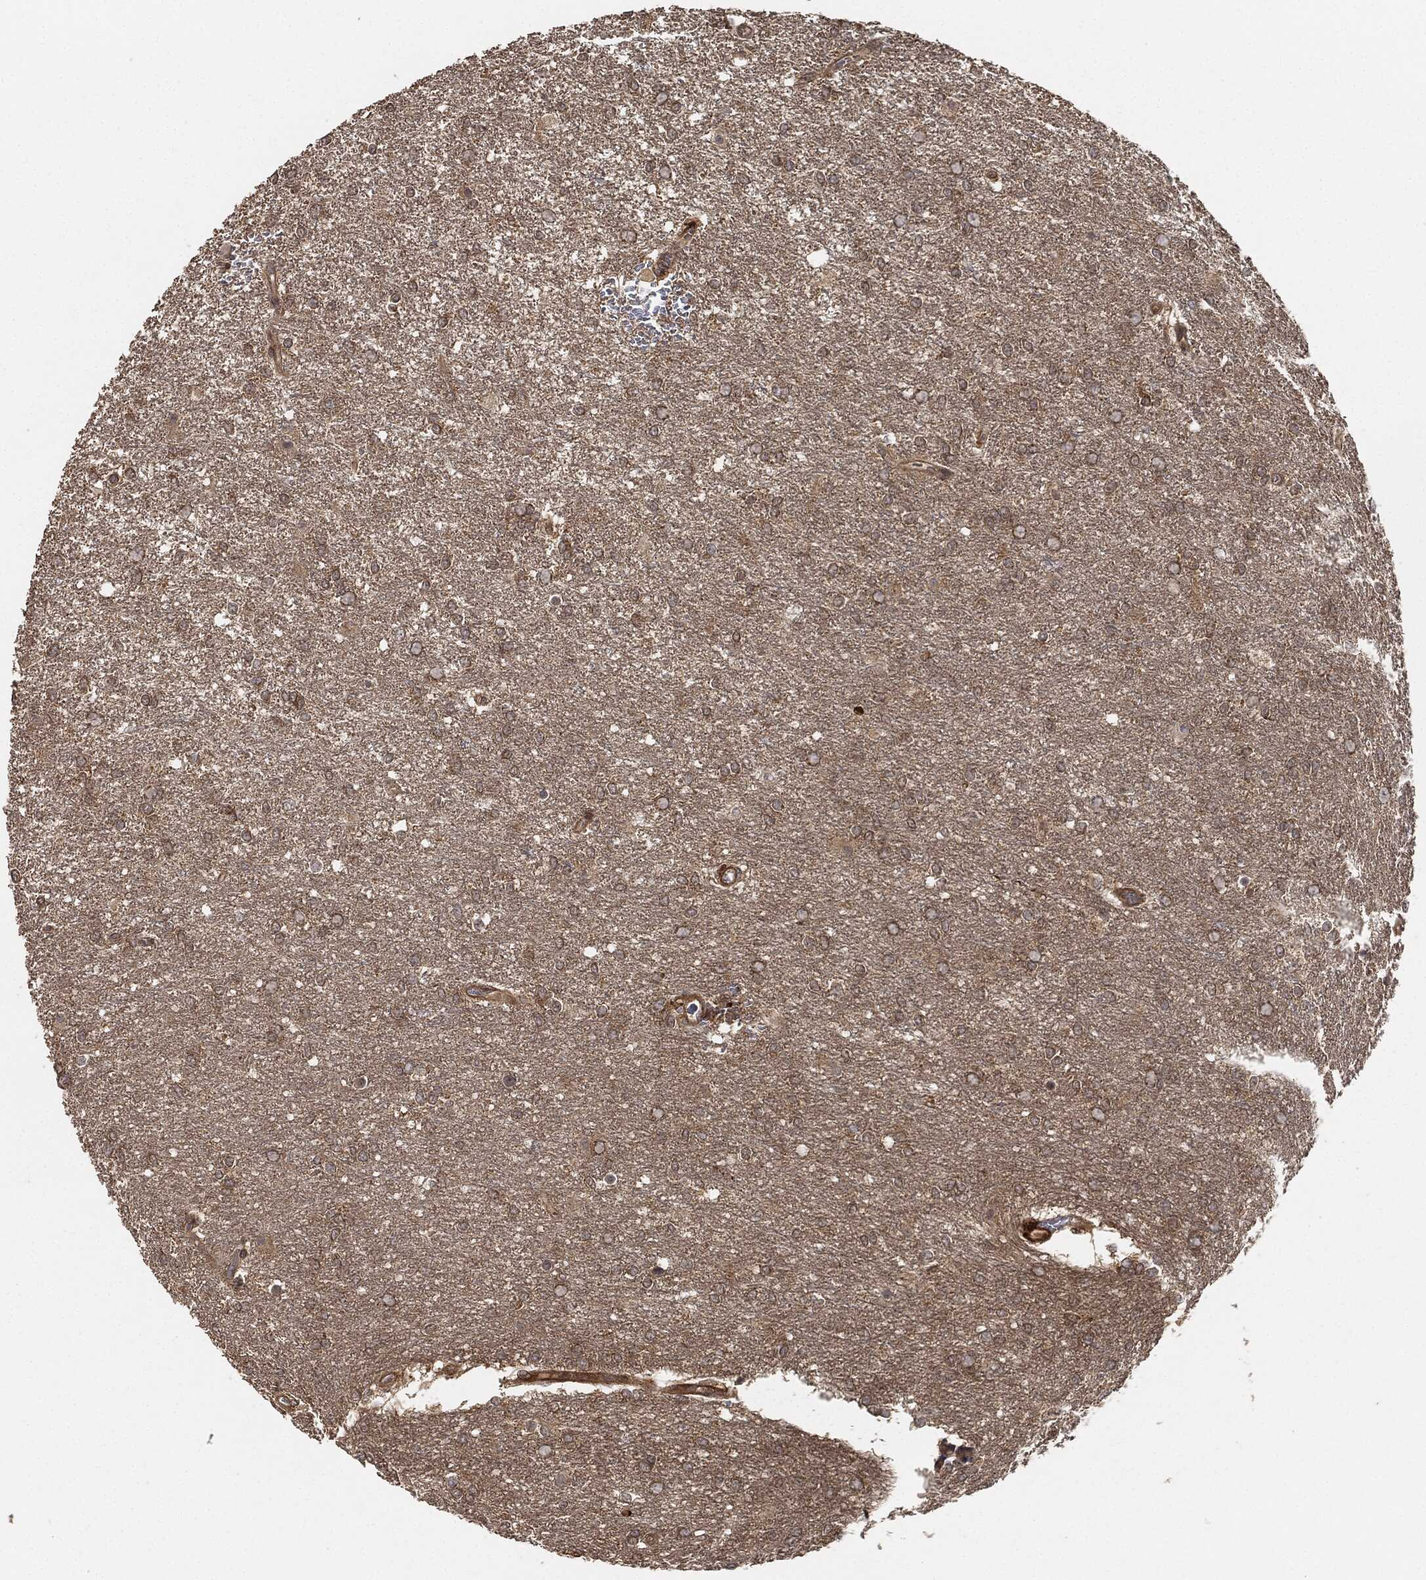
{"staining": {"intensity": "moderate", "quantity": "<25%", "location": "cytoplasmic/membranous"}, "tissue": "glioma", "cell_type": "Tumor cells", "image_type": "cancer", "snomed": [{"axis": "morphology", "description": "Glioma, malignant, High grade"}, {"axis": "topography", "description": "Brain"}], "caption": "There is low levels of moderate cytoplasmic/membranous expression in tumor cells of glioma, as demonstrated by immunohistochemical staining (brown color).", "gene": "TPT1", "patient": {"sex": "female", "age": 61}}